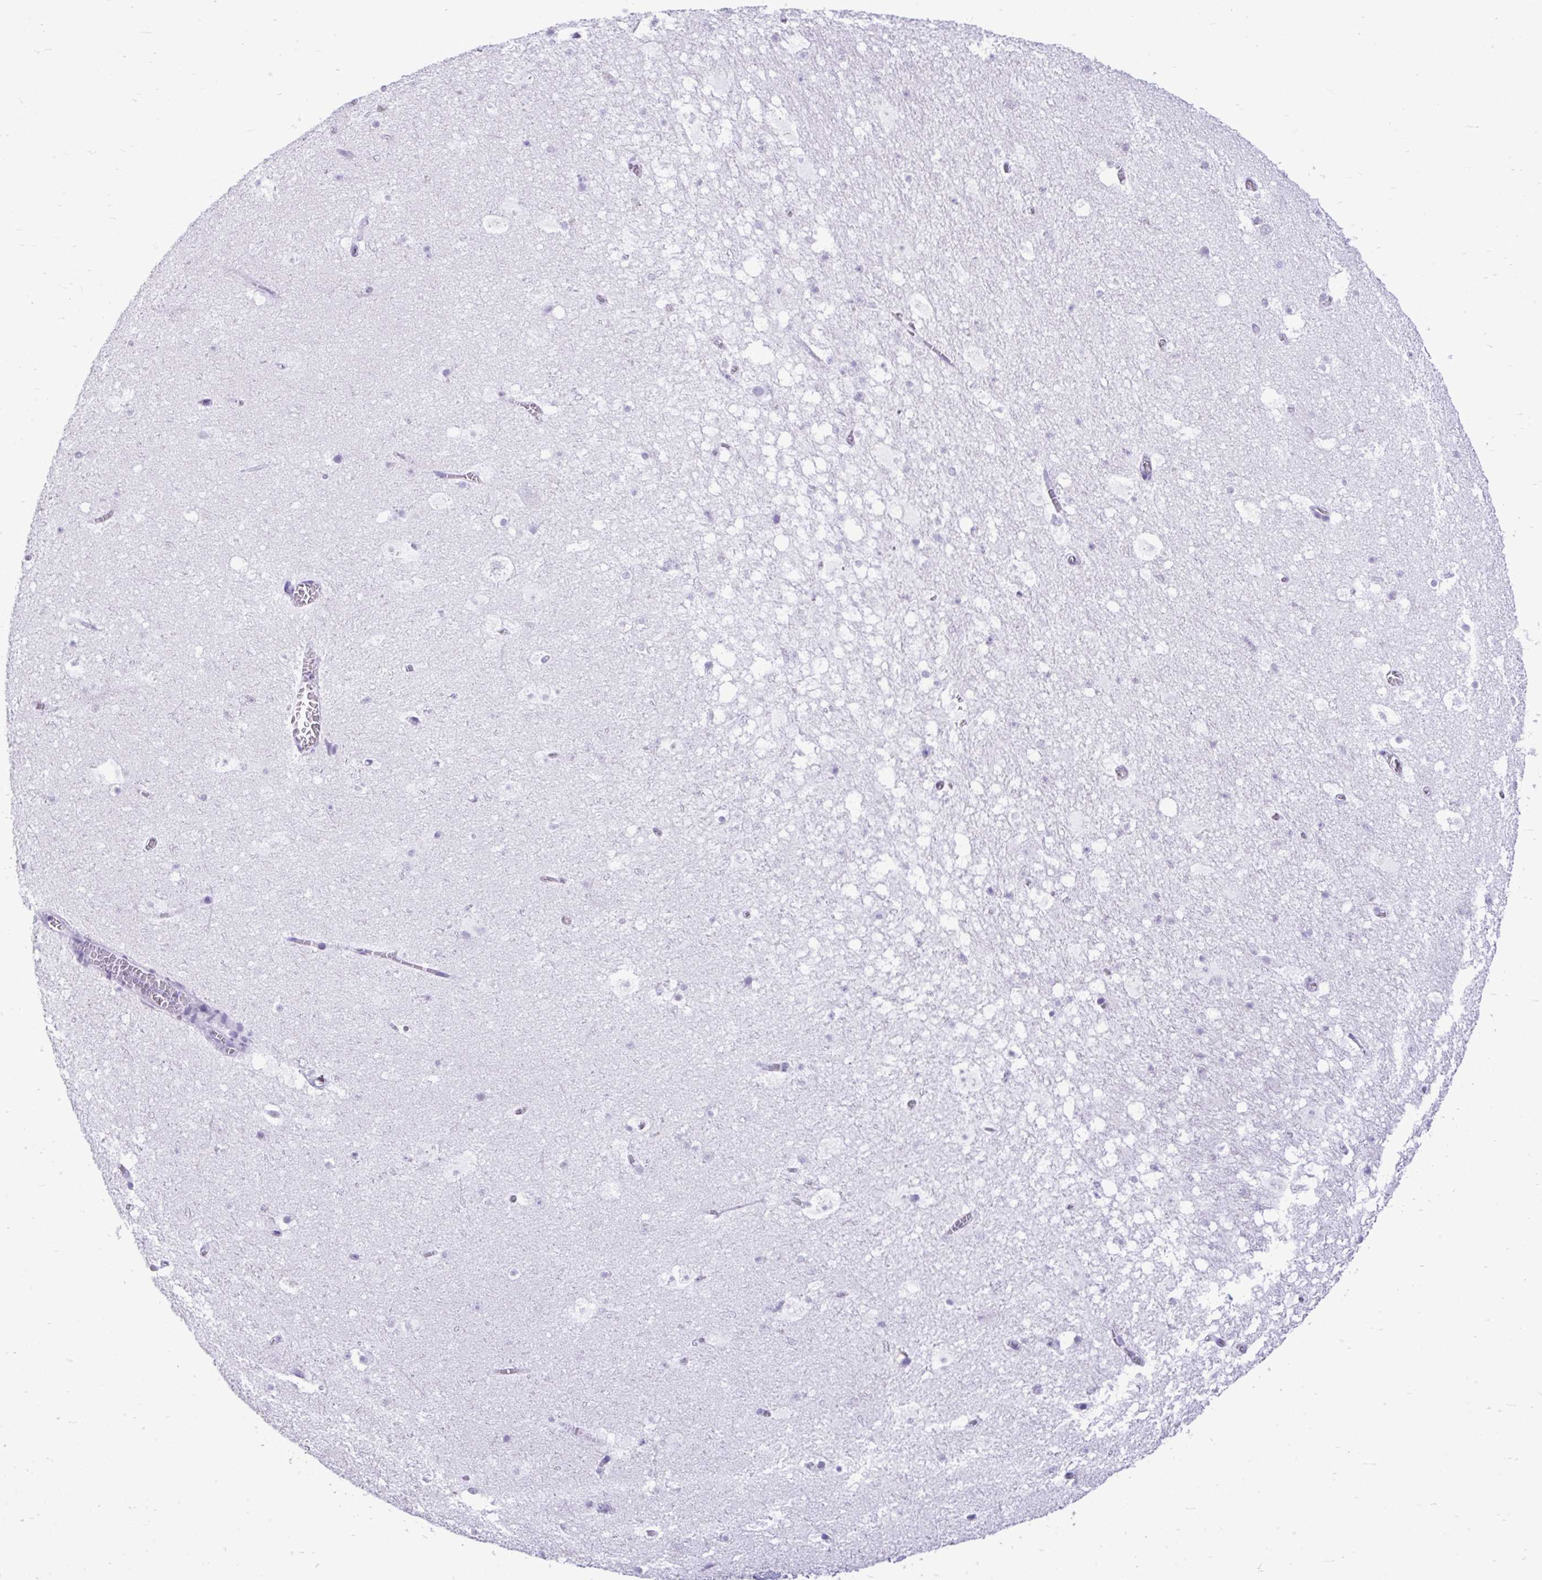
{"staining": {"intensity": "negative", "quantity": "none", "location": "none"}, "tissue": "hippocampus", "cell_type": "Glial cells", "image_type": "normal", "snomed": [{"axis": "morphology", "description": "Normal tissue, NOS"}, {"axis": "topography", "description": "Hippocampus"}], "caption": "The histopathology image shows no significant staining in glial cells of hippocampus. (DAB (3,3'-diaminobenzidine) IHC, high magnification).", "gene": "PRM2", "patient": {"sex": "female", "age": 42}}